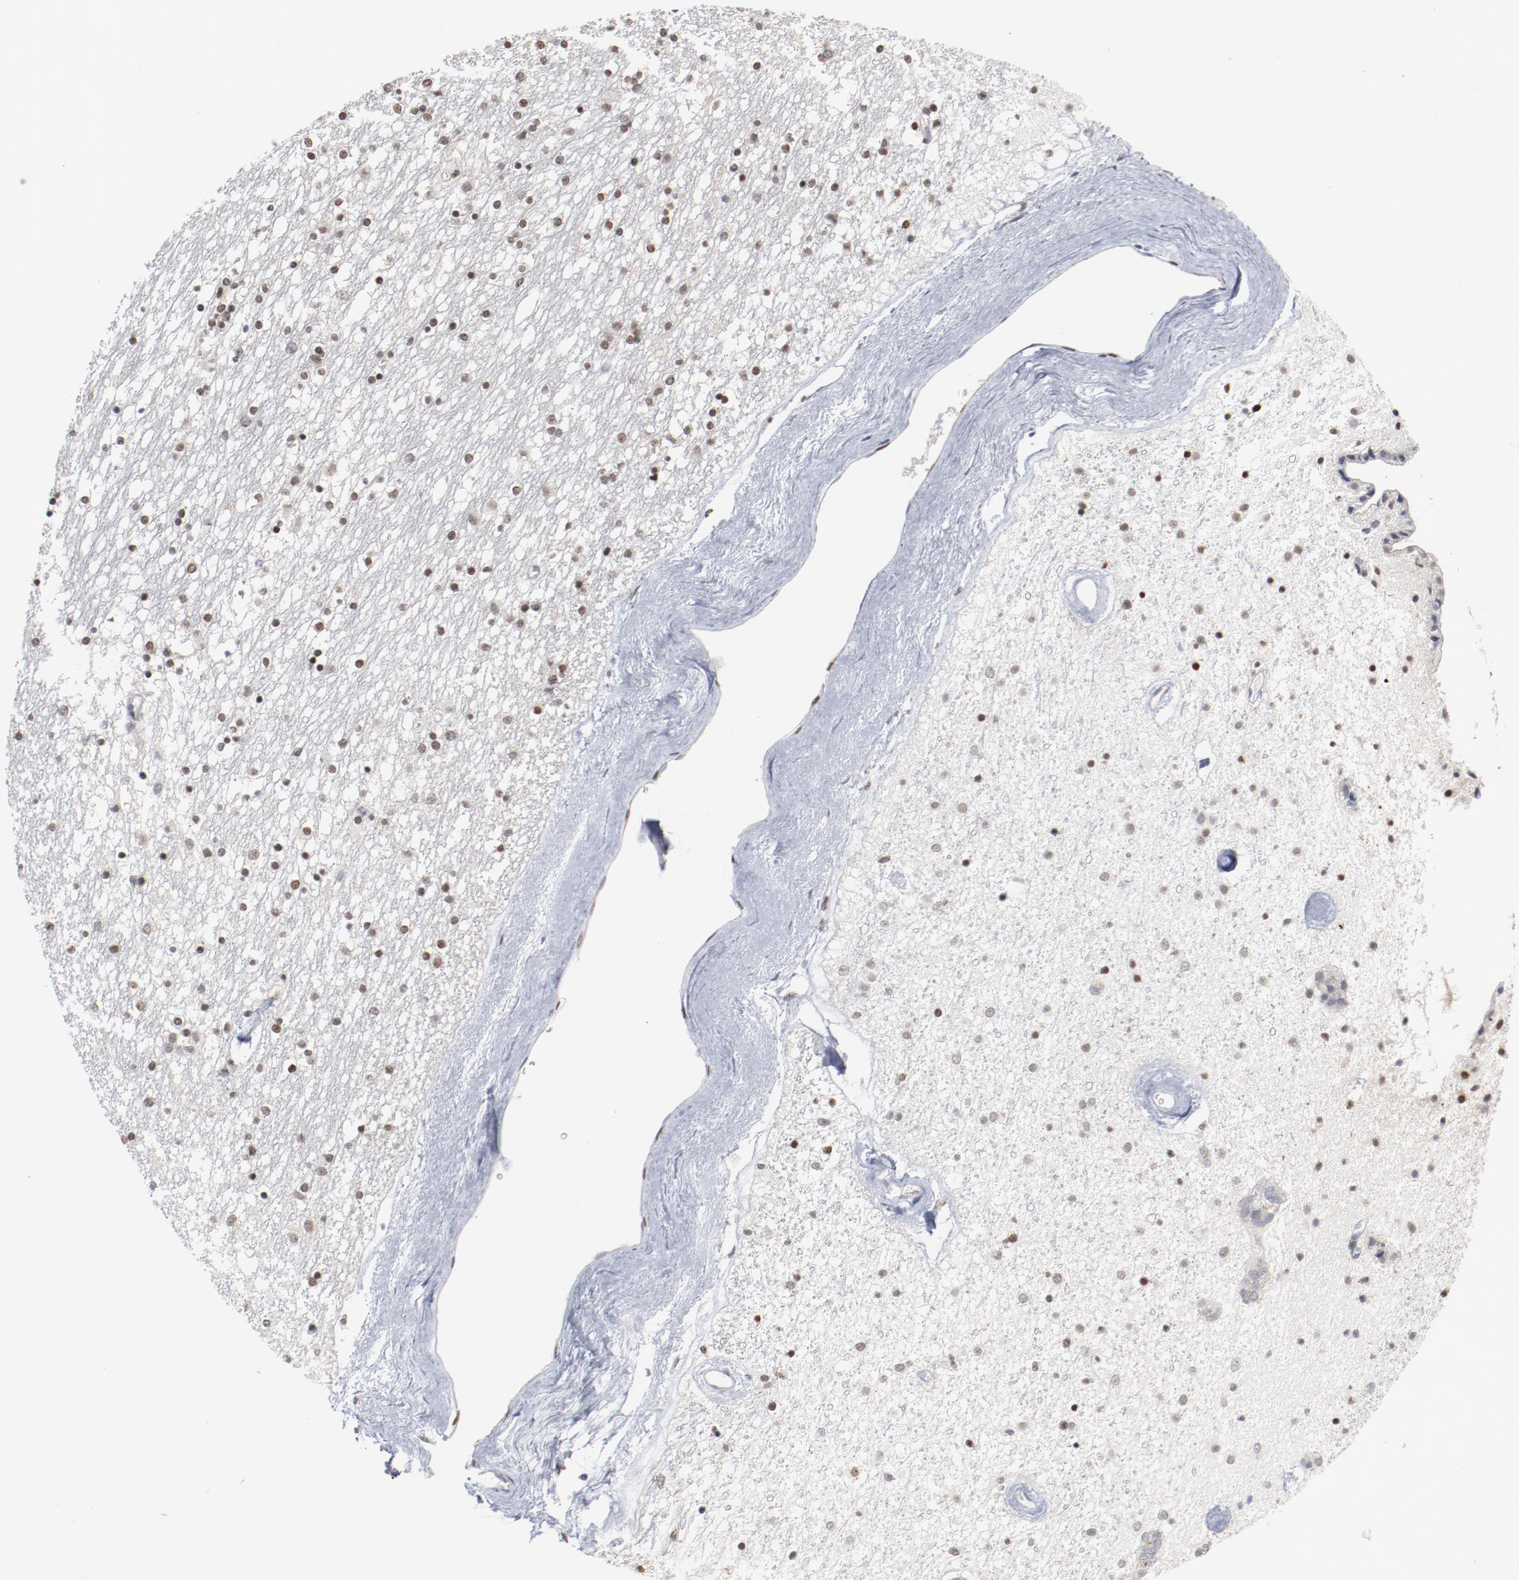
{"staining": {"intensity": "moderate", "quantity": ">75%", "location": "nuclear"}, "tissue": "caudate", "cell_type": "Glial cells", "image_type": "normal", "snomed": [{"axis": "morphology", "description": "Normal tissue, NOS"}, {"axis": "topography", "description": "Lateral ventricle wall"}], "caption": "Moderate nuclear positivity is appreciated in about >75% of glial cells in unremarkable caudate.", "gene": "ZEB2", "patient": {"sex": "female", "age": 54}}